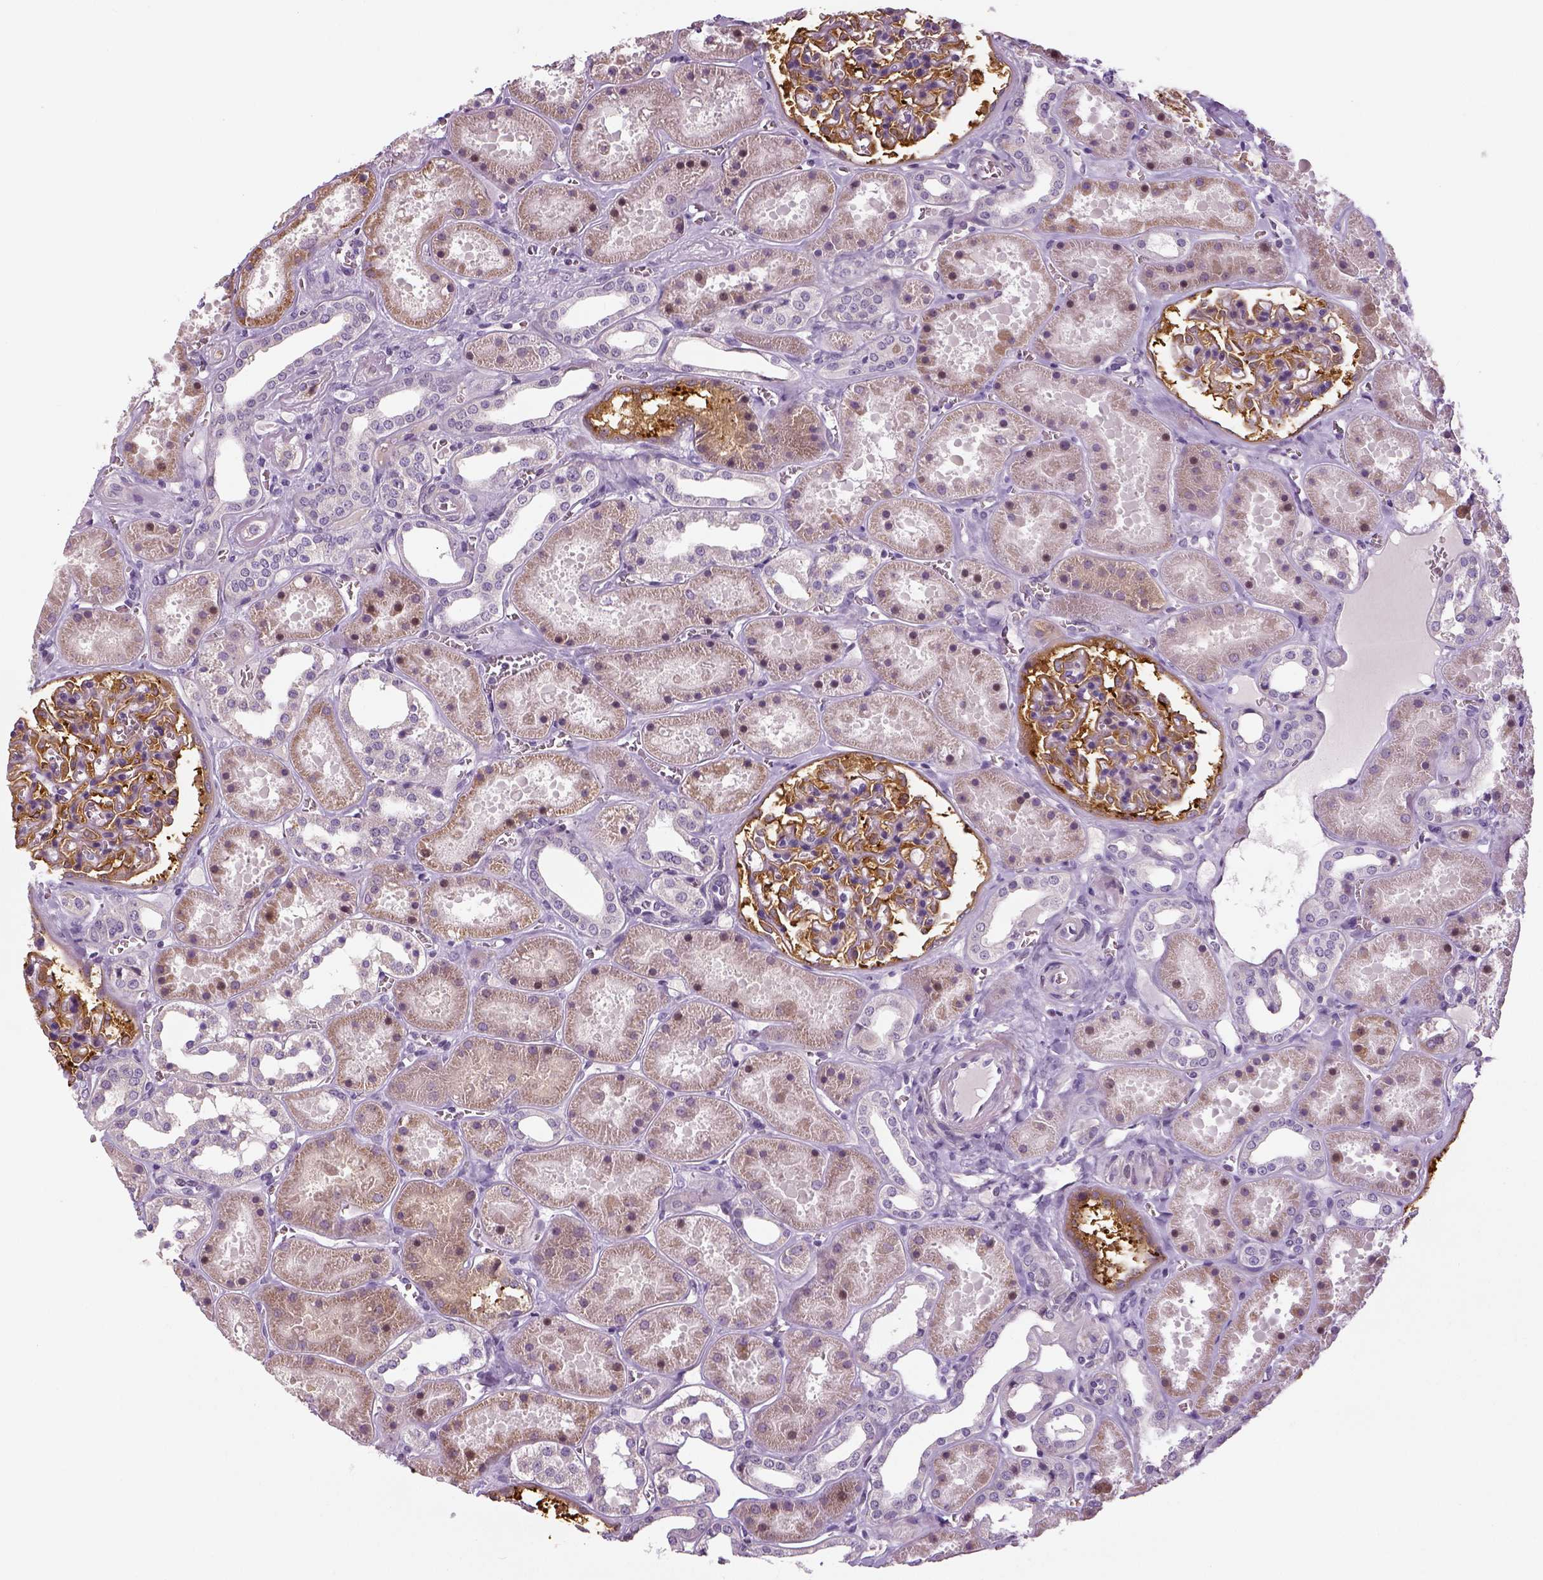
{"staining": {"intensity": "moderate", "quantity": "25%-75%", "location": "cytoplasmic/membranous"}, "tissue": "kidney", "cell_type": "Cells in glomeruli", "image_type": "normal", "snomed": [{"axis": "morphology", "description": "Normal tissue, NOS"}, {"axis": "topography", "description": "Kidney"}], "caption": "Protein staining of benign kidney shows moderate cytoplasmic/membranous staining in about 25%-75% of cells in glomeruli. The staining was performed using DAB (3,3'-diaminobenzidine), with brown indicating positive protein expression. Nuclei are stained blue with hematoxylin.", "gene": "NECAB1", "patient": {"sex": "female", "age": 41}}